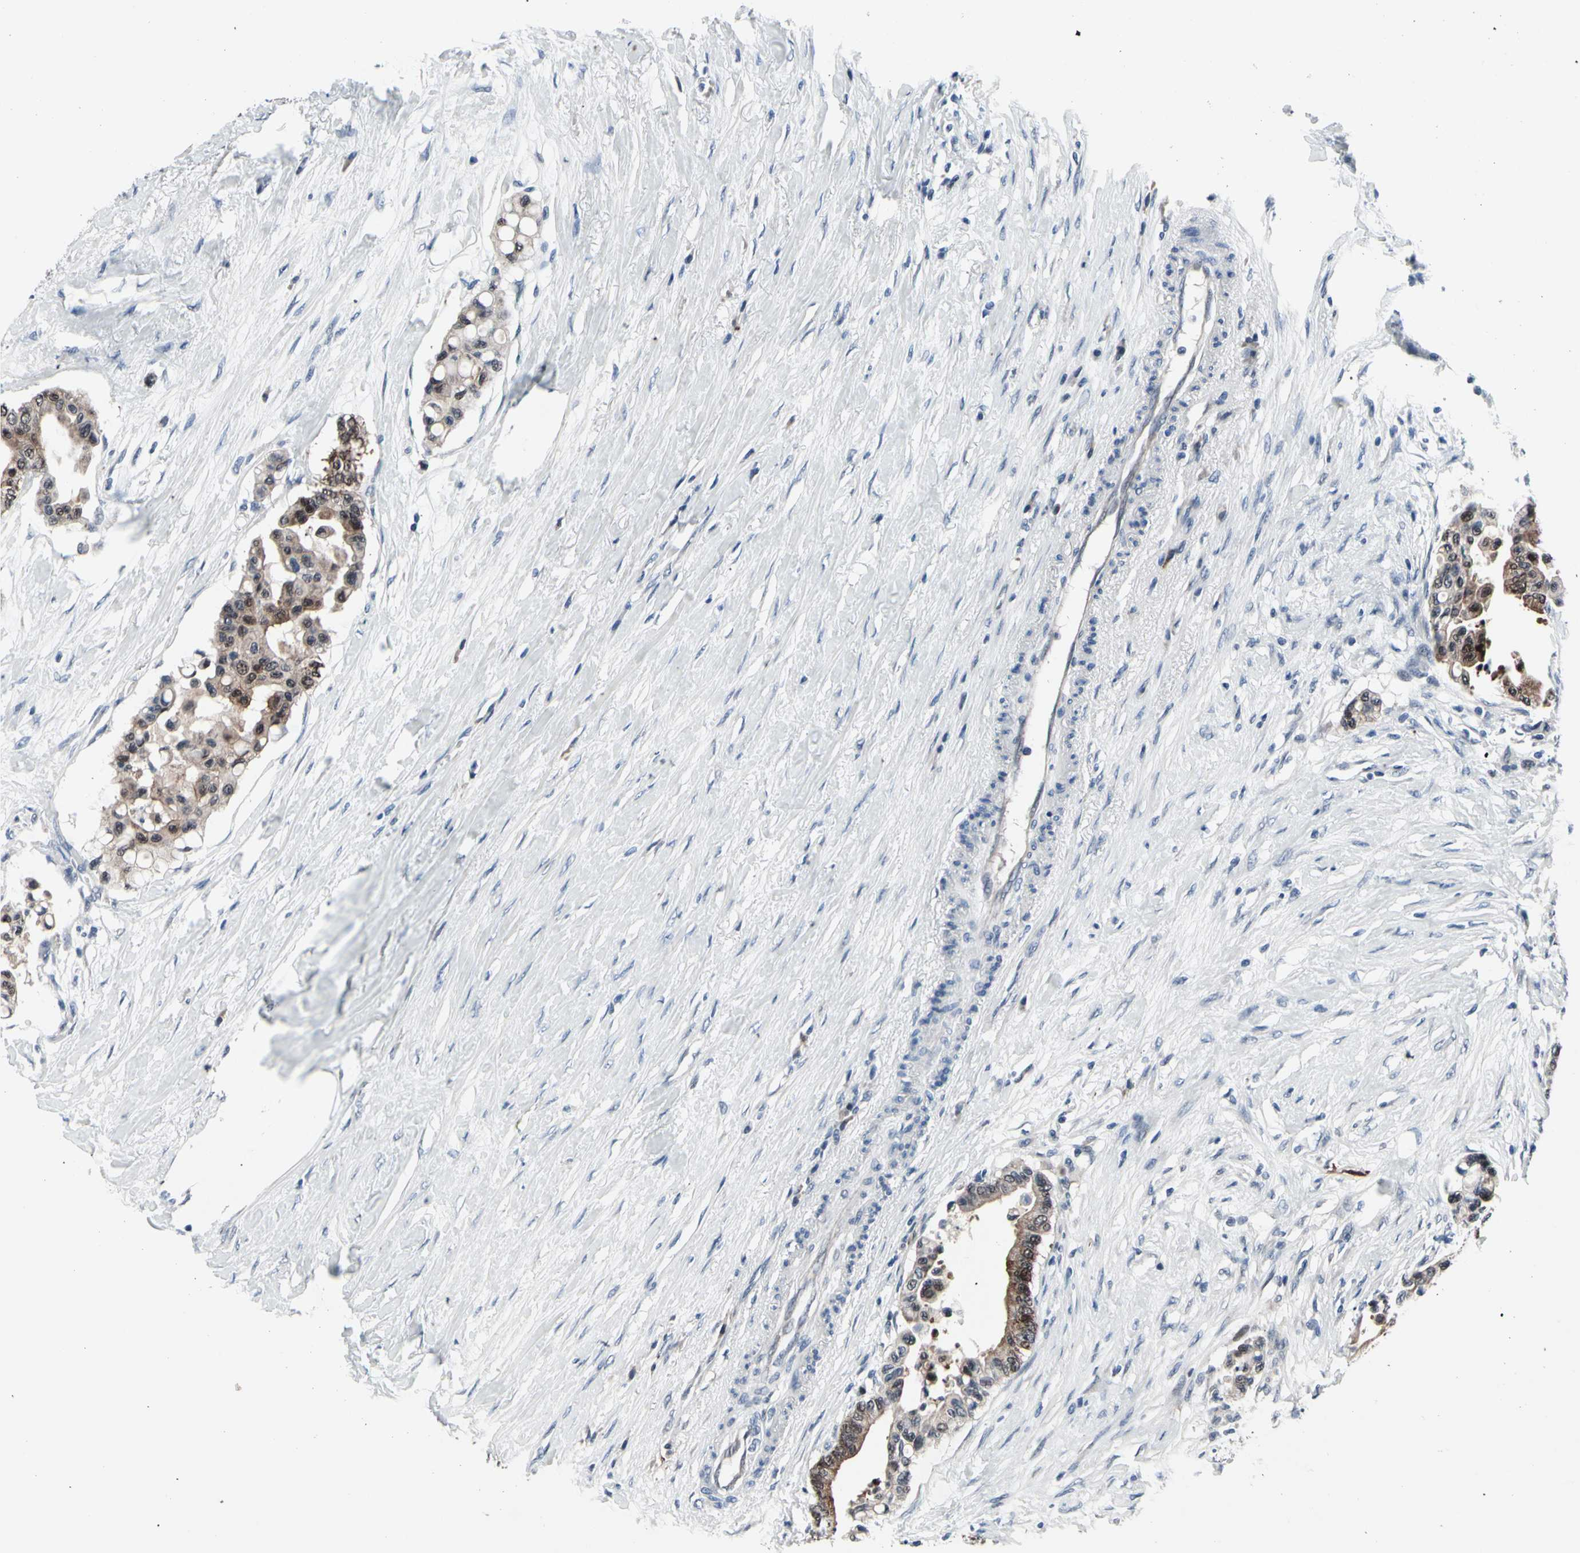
{"staining": {"intensity": "moderate", "quantity": ">75%", "location": "cytoplasmic/membranous,nuclear"}, "tissue": "colorectal cancer", "cell_type": "Tumor cells", "image_type": "cancer", "snomed": [{"axis": "morphology", "description": "Normal tissue, NOS"}, {"axis": "morphology", "description": "Adenocarcinoma, NOS"}, {"axis": "topography", "description": "Colon"}], "caption": "Immunohistochemical staining of adenocarcinoma (colorectal) shows medium levels of moderate cytoplasmic/membranous and nuclear positivity in about >75% of tumor cells.", "gene": "TXN", "patient": {"sex": "male", "age": 82}}